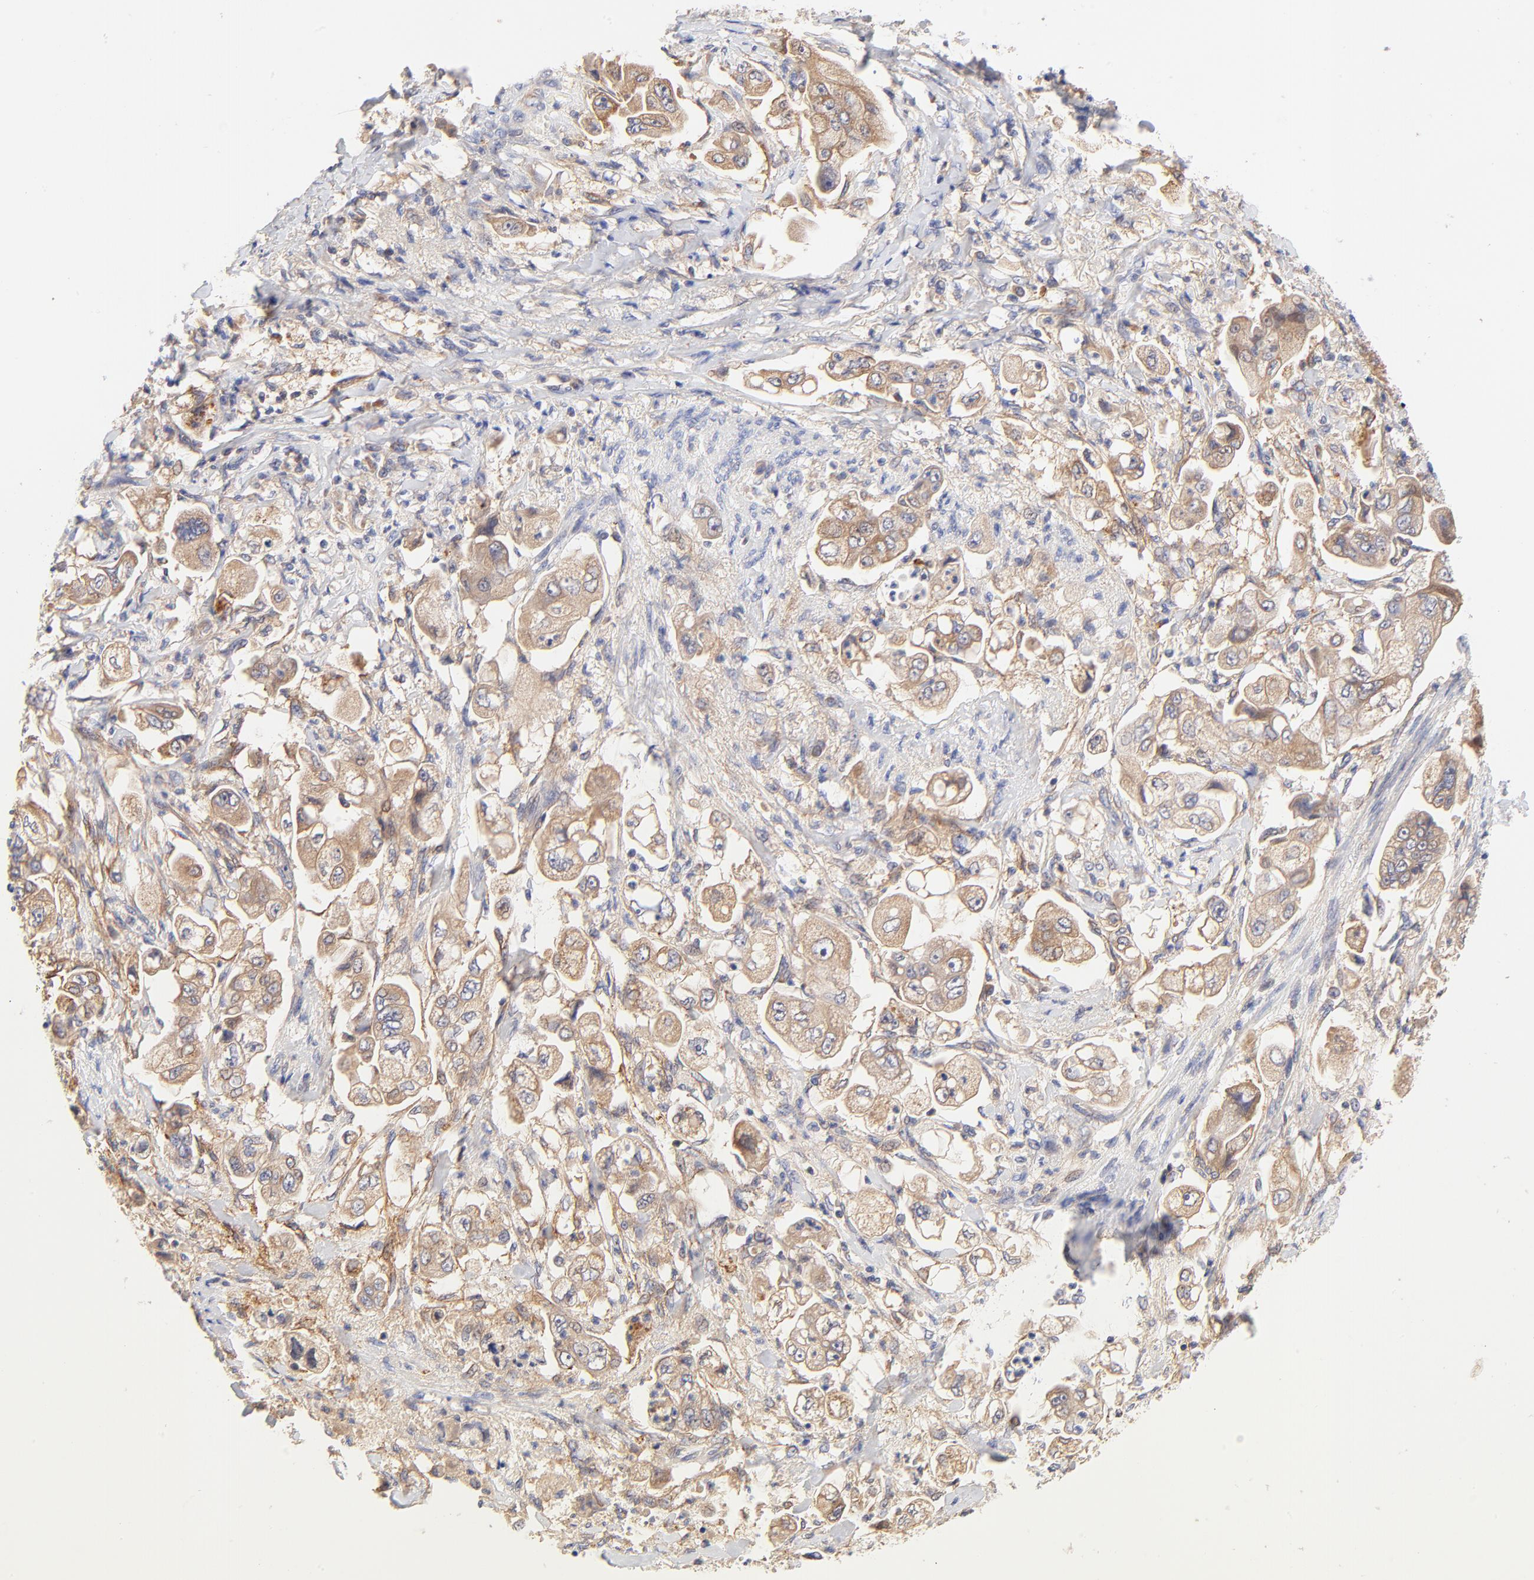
{"staining": {"intensity": "moderate", "quantity": ">75%", "location": "cytoplasmic/membranous"}, "tissue": "stomach cancer", "cell_type": "Tumor cells", "image_type": "cancer", "snomed": [{"axis": "morphology", "description": "Adenocarcinoma, NOS"}, {"axis": "topography", "description": "Stomach"}], "caption": "About >75% of tumor cells in stomach cancer exhibit moderate cytoplasmic/membranous protein staining as visualized by brown immunohistochemical staining.", "gene": "PTK7", "patient": {"sex": "male", "age": 62}}